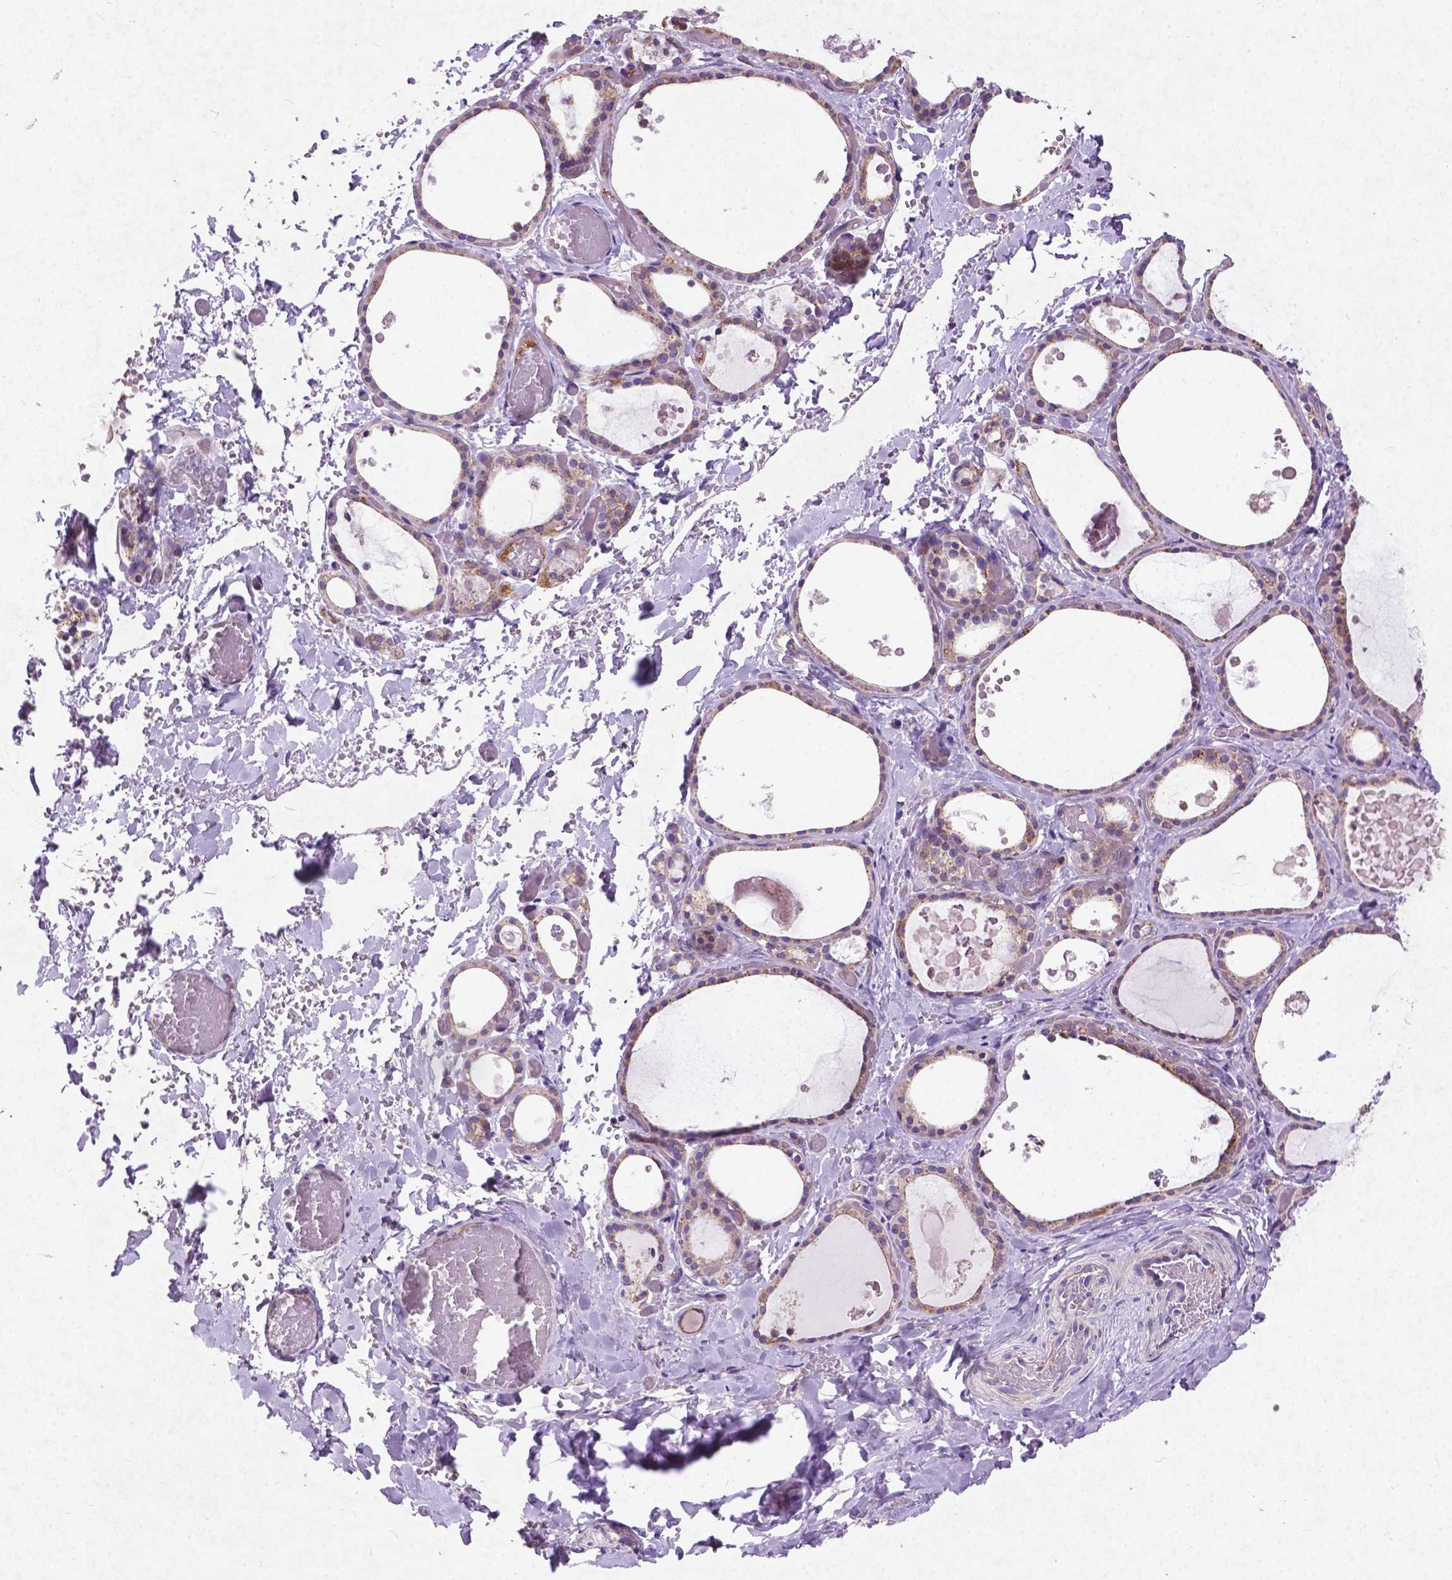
{"staining": {"intensity": "weak", "quantity": ">75%", "location": "cytoplasmic/membranous"}, "tissue": "thyroid gland", "cell_type": "Glandular cells", "image_type": "normal", "snomed": [{"axis": "morphology", "description": "Normal tissue, NOS"}, {"axis": "topography", "description": "Thyroid gland"}], "caption": "Brown immunohistochemical staining in benign thyroid gland shows weak cytoplasmic/membranous expression in approximately >75% of glandular cells.", "gene": "ATG4D", "patient": {"sex": "female", "age": 56}}